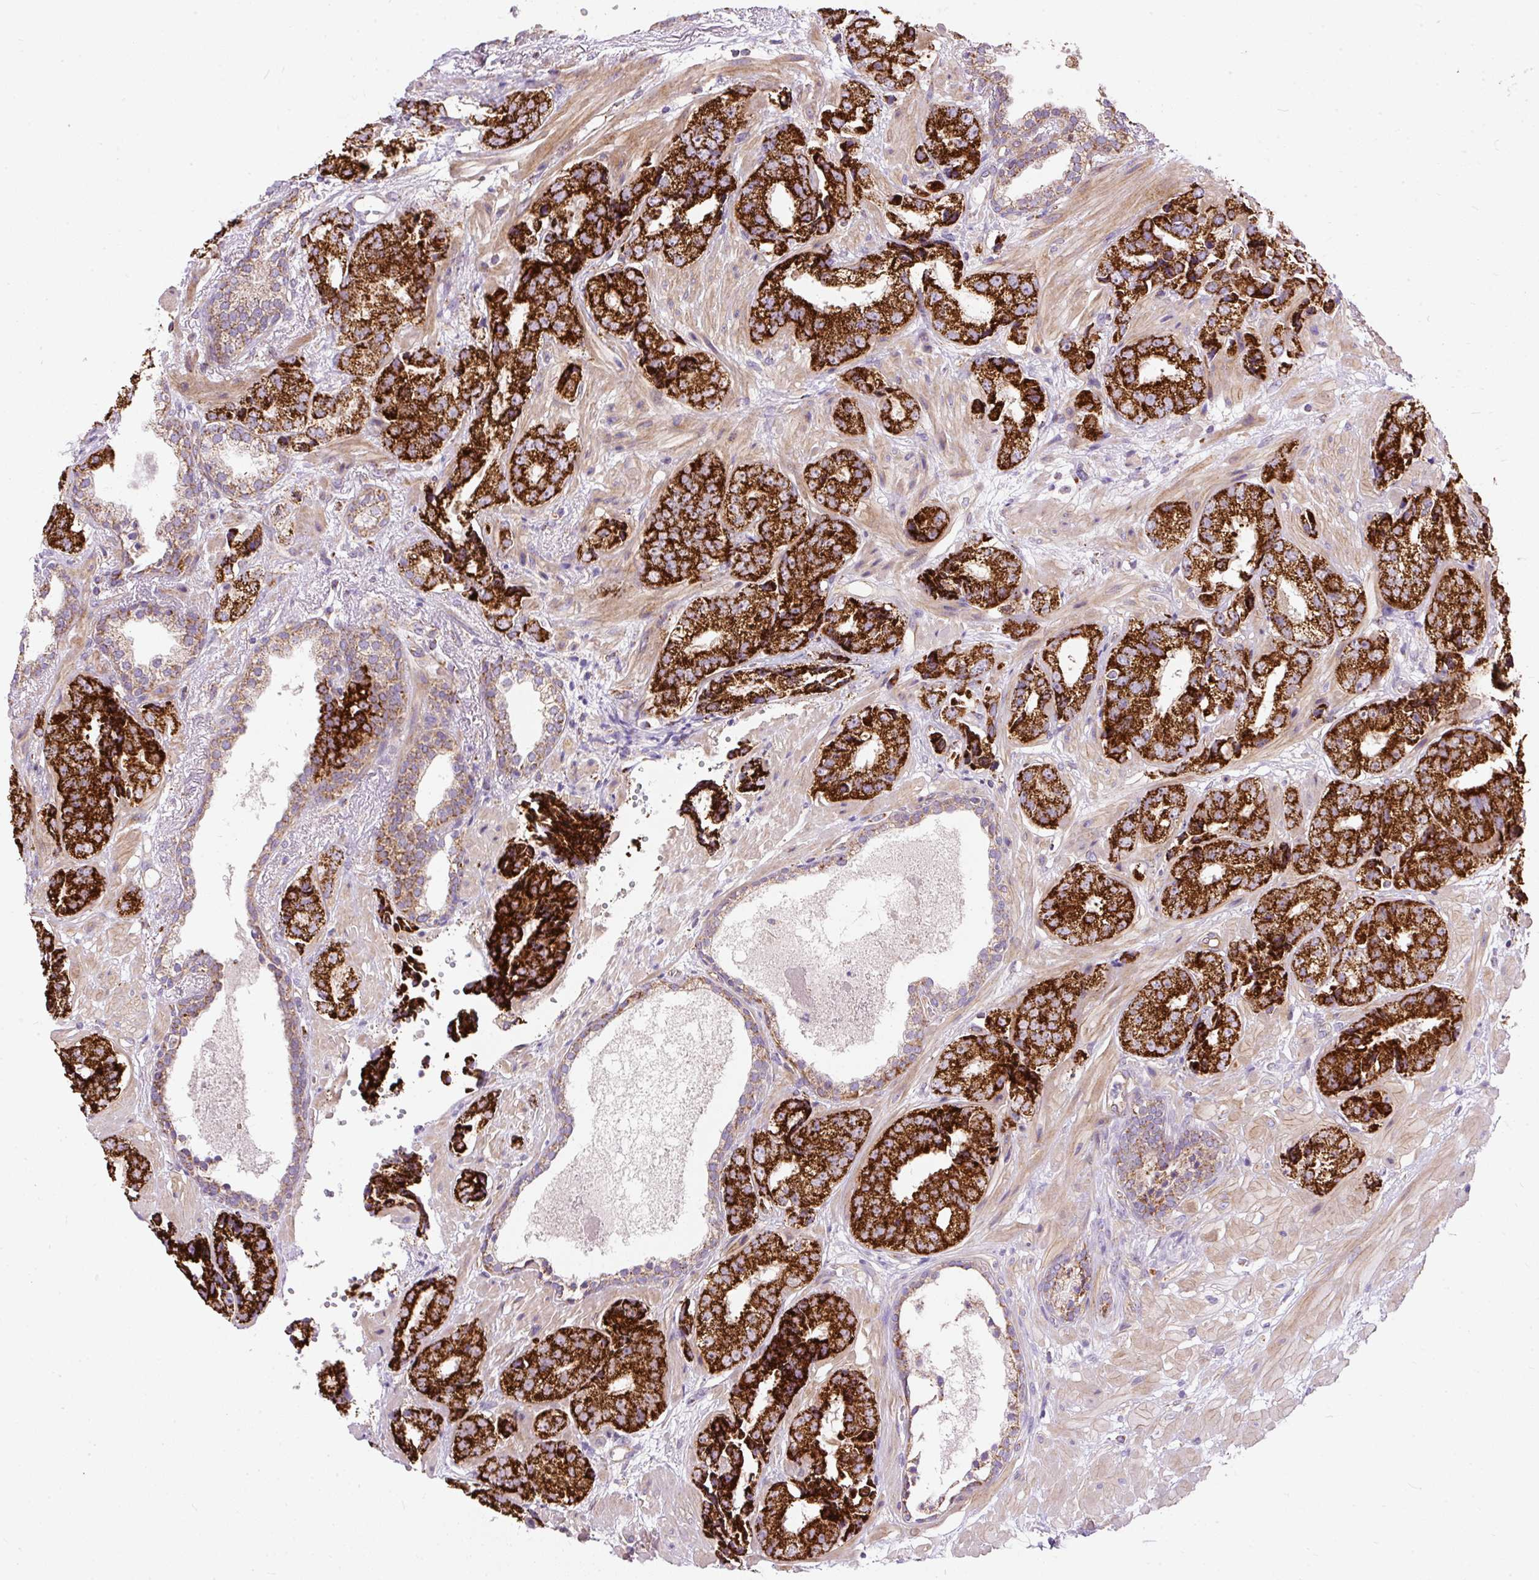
{"staining": {"intensity": "strong", "quantity": ">75%", "location": "cytoplasmic/membranous"}, "tissue": "prostate cancer", "cell_type": "Tumor cells", "image_type": "cancer", "snomed": [{"axis": "morphology", "description": "Adenocarcinoma, High grade"}, {"axis": "topography", "description": "Prostate"}], "caption": "Protein analysis of prostate cancer (adenocarcinoma (high-grade)) tissue shows strong cytoplasmic/membranous positivity in about >75% of tumor cells.", "gene": "CEP290", "patient": {"sex": "male", "age": 71}}